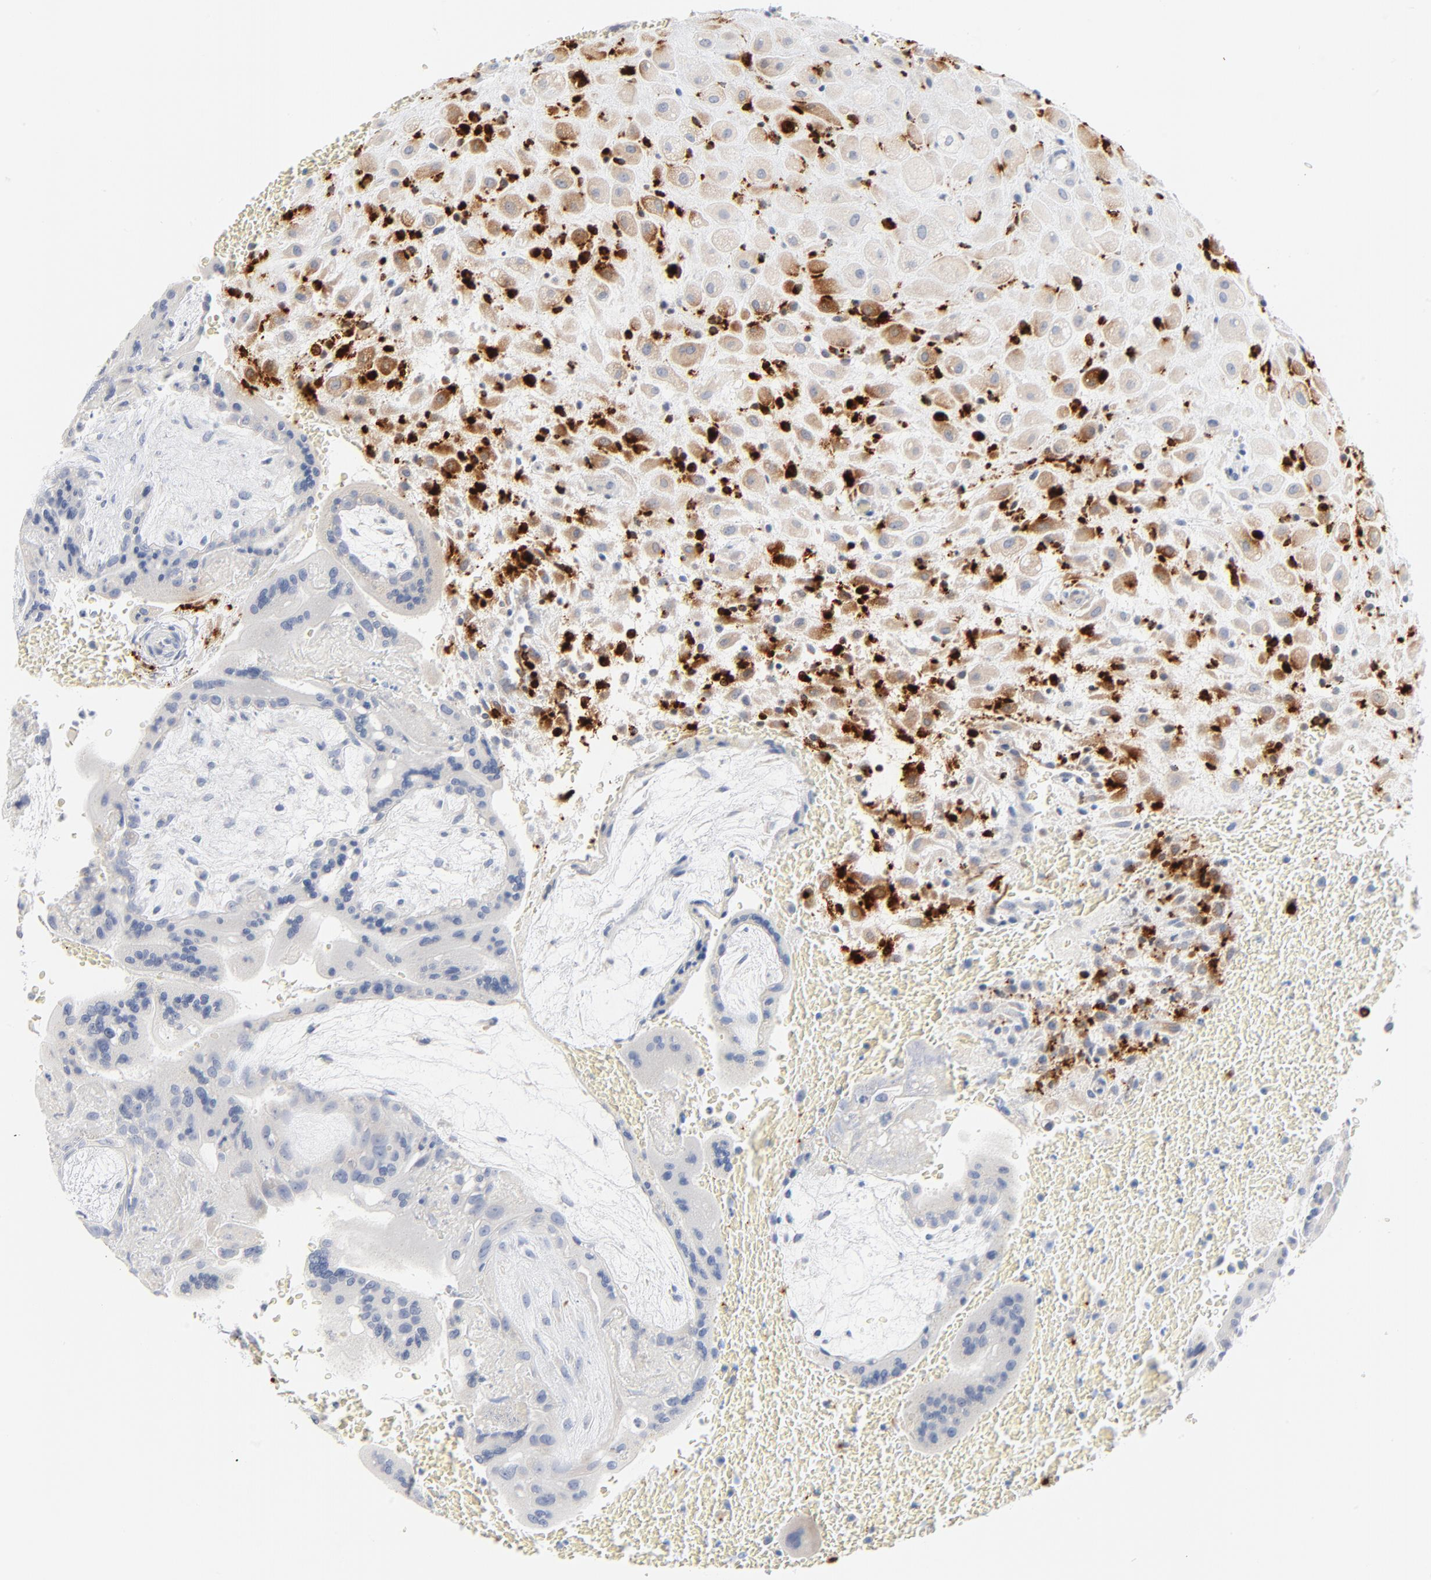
{"staining": {"intensity": "weak", "quantity": ">75%", "location": "cytoplasmic/membranous"}, "tissue": "placenta", "cell_type": "Decidual cells", "image_type": "normal", "snomed": [{"axis": "morphology", "description": "Normal tissue, NOS"}, {"axis": "topography", "description": "Placenta"}], "caption": "Immunohistochemistry image of normal placenta stained for a protein (brown), which reveals low levels of weak cytoplasmic/membranous expression in about >75% of decidual cells.", "gene": "GZMB", "patient": {"sex": "female", "age": 35}}